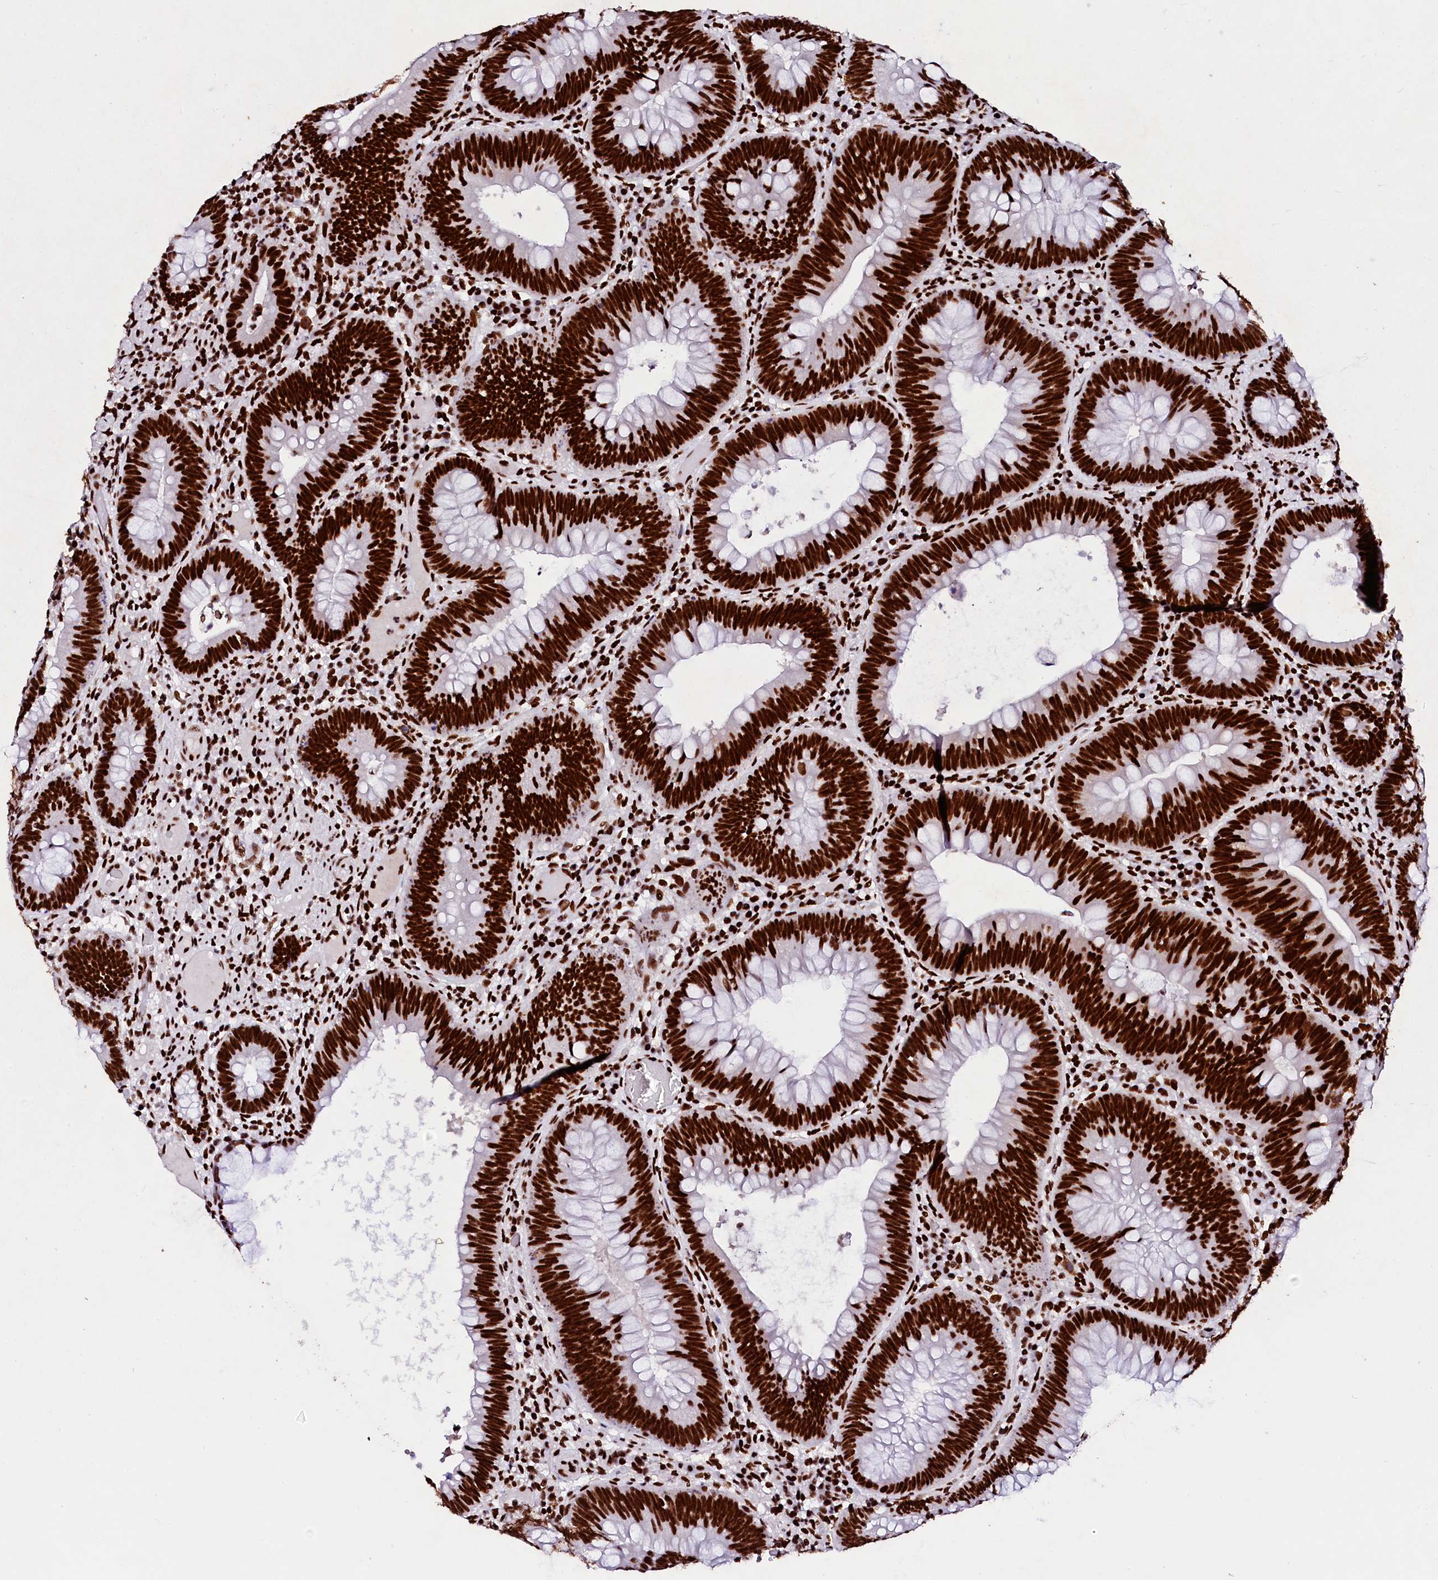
{"staining": {"intensity": "strong", "quantity": ">75%", "location": "nuclear"}, "tissue": "colorectal cancer", "cell_type": "Tumor cells", "image_type": "cancer", "snomed": [{"axis": "morphology", "description": "Adenocarcinoma, NOS"}, {"axis": "topography", "description": "Rectum"}], "caption": "Strong nuclear expression for a protein is appreciated in about >75% of tumor cells of colorectal adenocarcinoma using immunohistochemistry (IHC).", "gene": "CPSF6", "patient": {"sex": "female", "age": 75}}